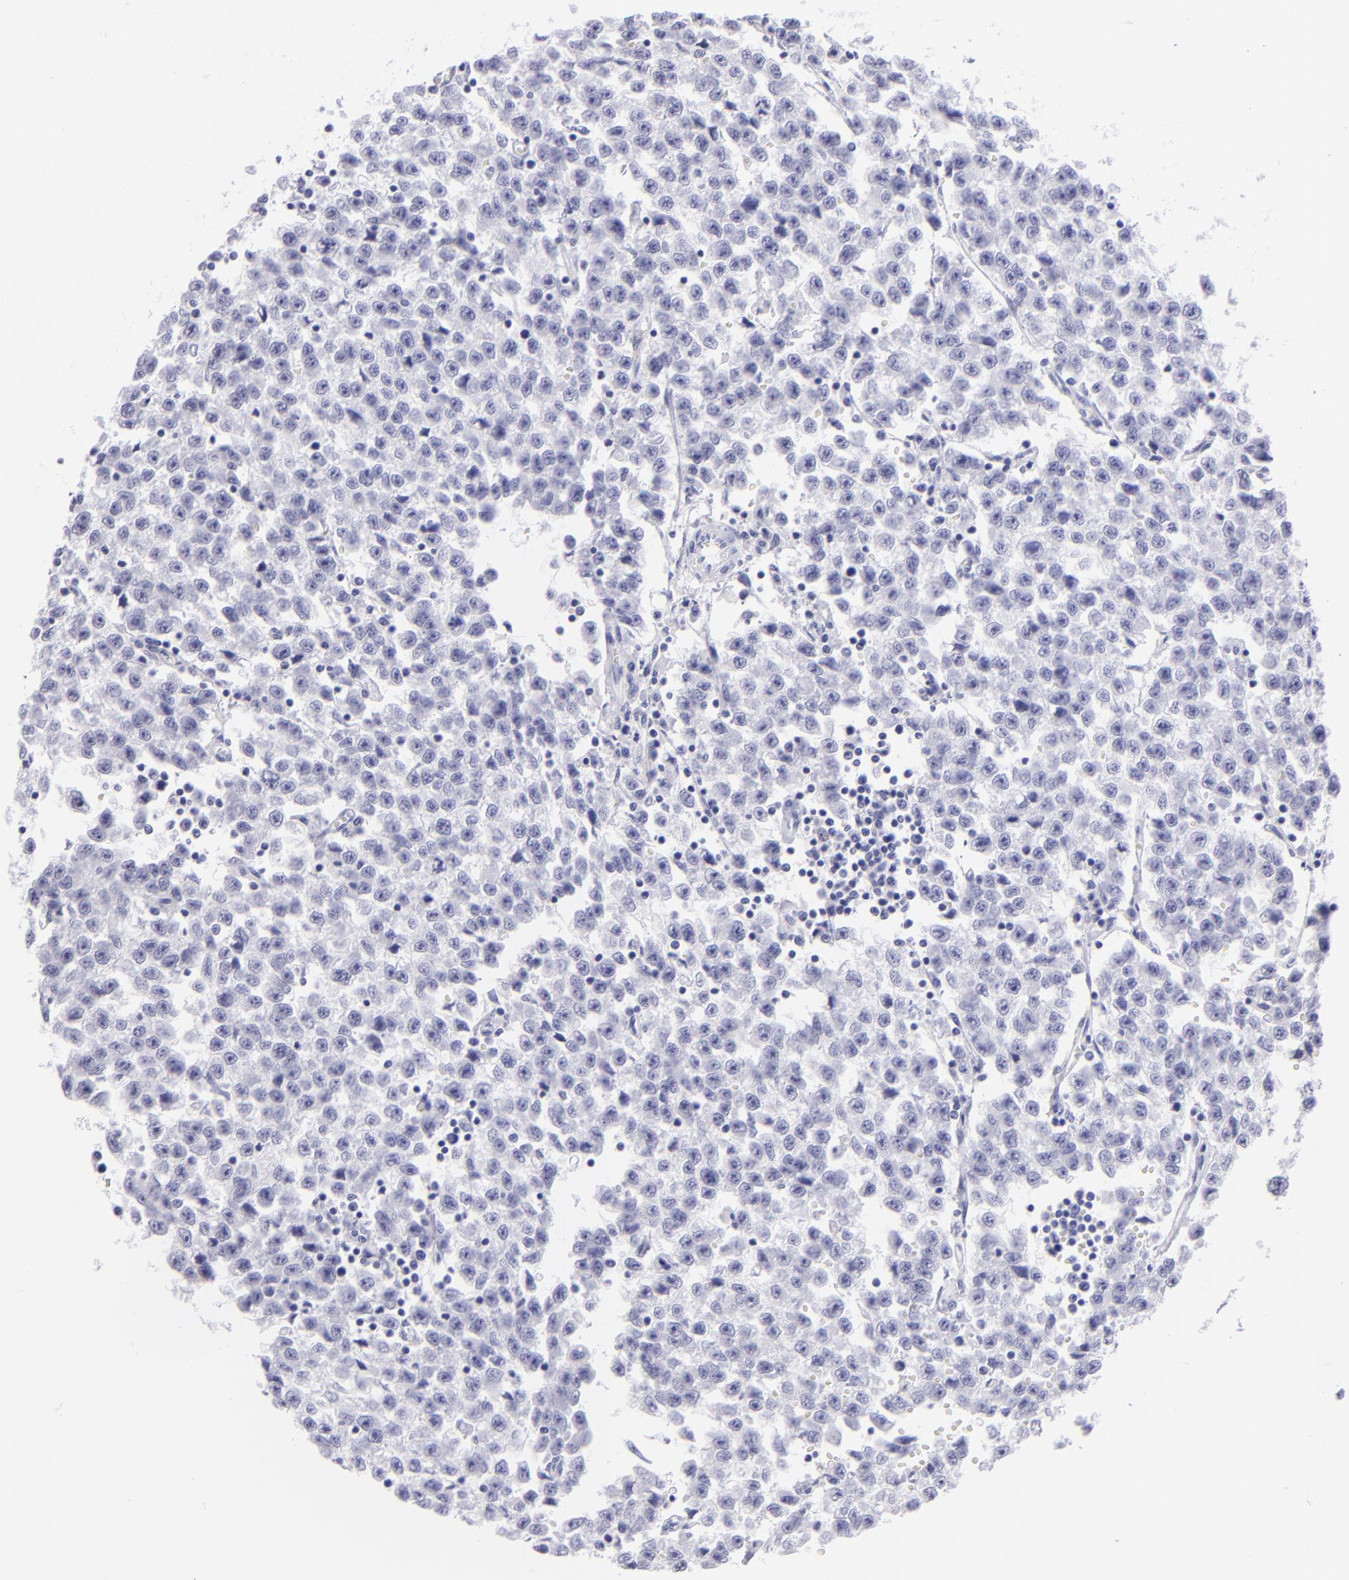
{"staining": {"intensity": "negative", "quantity": "none", "location": "none"}, "tissue": "testis cancer", "cell_type": "Tumor cells", "image_type": "cancer", "snomed": [{"axis": "morphology", "description": "Seminoma, NOS"}, {"axis": "topography", "description": "Testis"}], "caption": "Seminoma (testis) was stained to show a protein in brown. There is no significant staining in tumor cells.", "gene": "SLC1A3", "patient": {"sex": "male", "age": 35}}